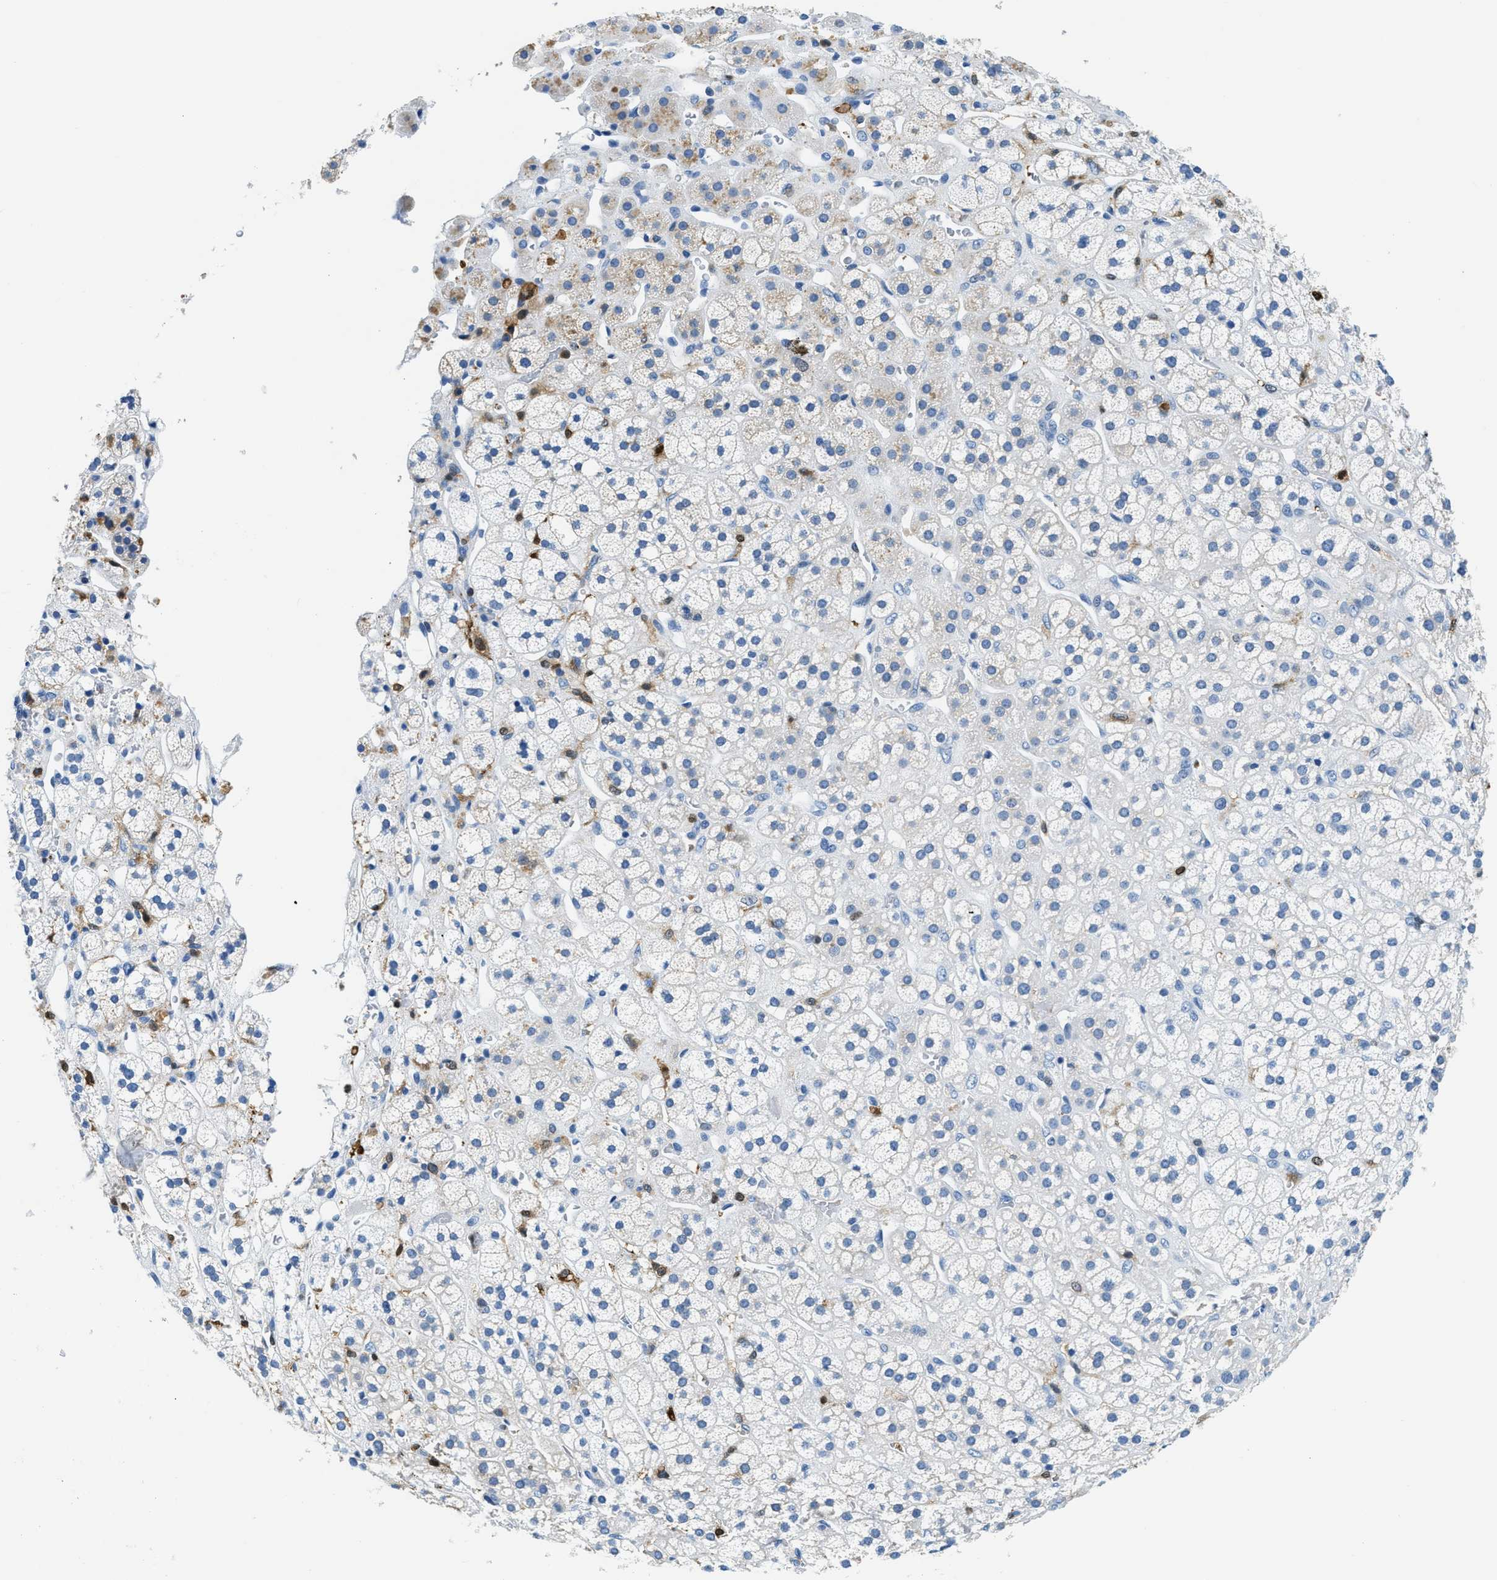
{"staining": {"intensity": "negative", "quantity": "none", "location": "none"}, "tissue": "adrenal gland", "cell_type": "Glandular cells", "image_type": "normal", "snomed": [{"axis": "morphology", "description": "Normal tissue, NOS"}, {"axis": "topography", "description": "Adrenal gland"}], "caption": "The image shows no staining of glandular cells in benign adrenal gland. Nuclei are stained in blue.", "gene": "CAPG", "patient": {"sex": "male", "age": 56}}